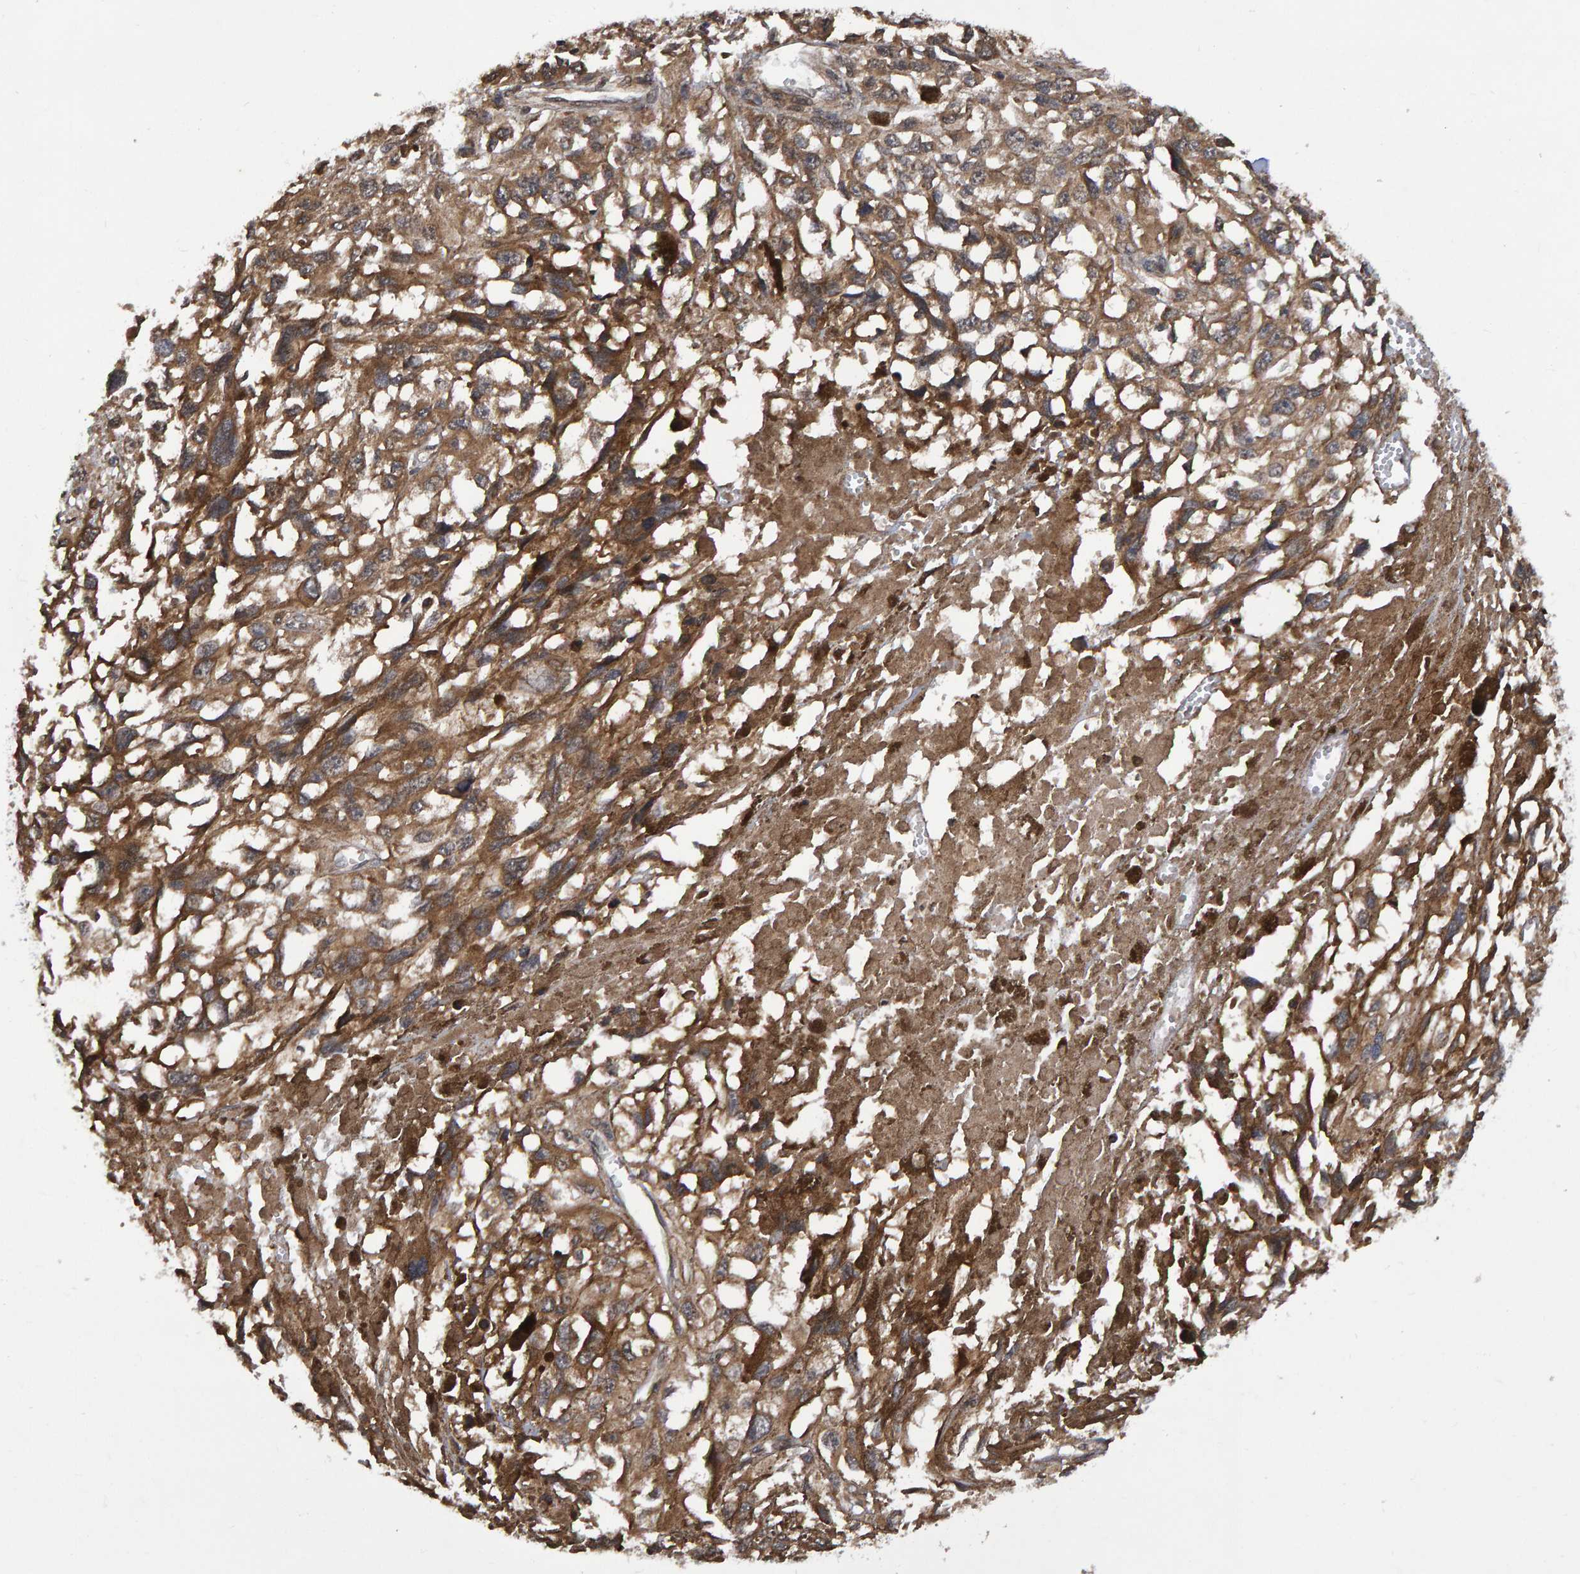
{"staining": {"intensity": "moderate", "quantity": ">75%", "location": "cytoplasmic/membranous"}, "tissue": "melanoma", "cell_type": "Tumor cells", "image_type": "cancer", "snomed": [{"axis": "morphology", "description": "Malignant melanoma, Metastatic site"}, {"axis": "topography", "description": "Lymph node"}], "caption": "A histopathology image of human melanoma stained for a protein demonstrates moderate cytoplasmic/membranous brown staining in tumor cells. (brown staining indicates protein expression, while blue staining denotes nuclei).", "gene": "GAB2", "patient": {"sex": "male", "age": 59}}